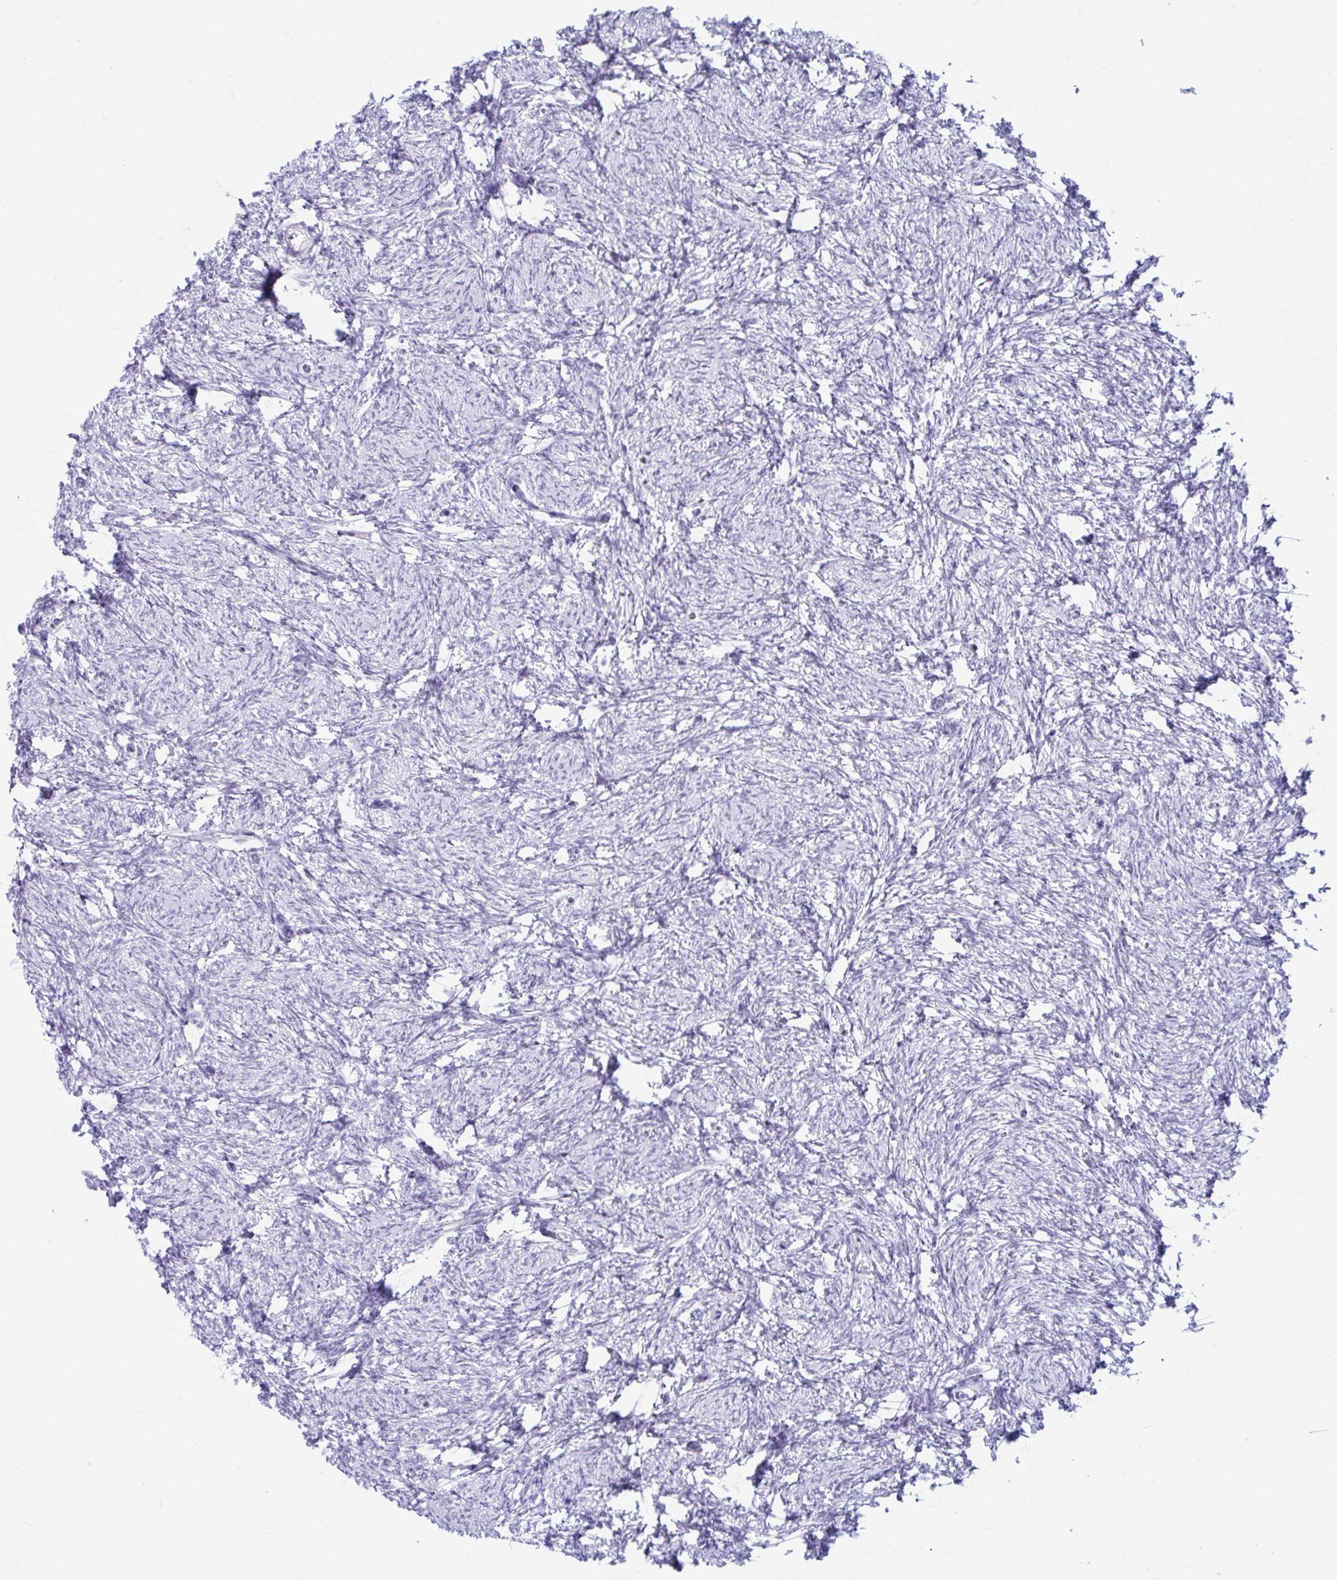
{"staining": {"intensity": "negative", "quantity": "none", "location": "none"}, "tissue": "ovary", "cell_type": "Ovarian stroma cells", "image_type": "normal", "snomed": [{"axis": "morphology", "description": "Normal tissue, NOS"}, {"axis": "topography", "description": "Ovary"}], "caption": "Micrograph shows no significant protein expression in ovarian stroma cells of normal ovary.", "gene": "FTSJ3", "patient": {"sex": "female", "age": 41}}